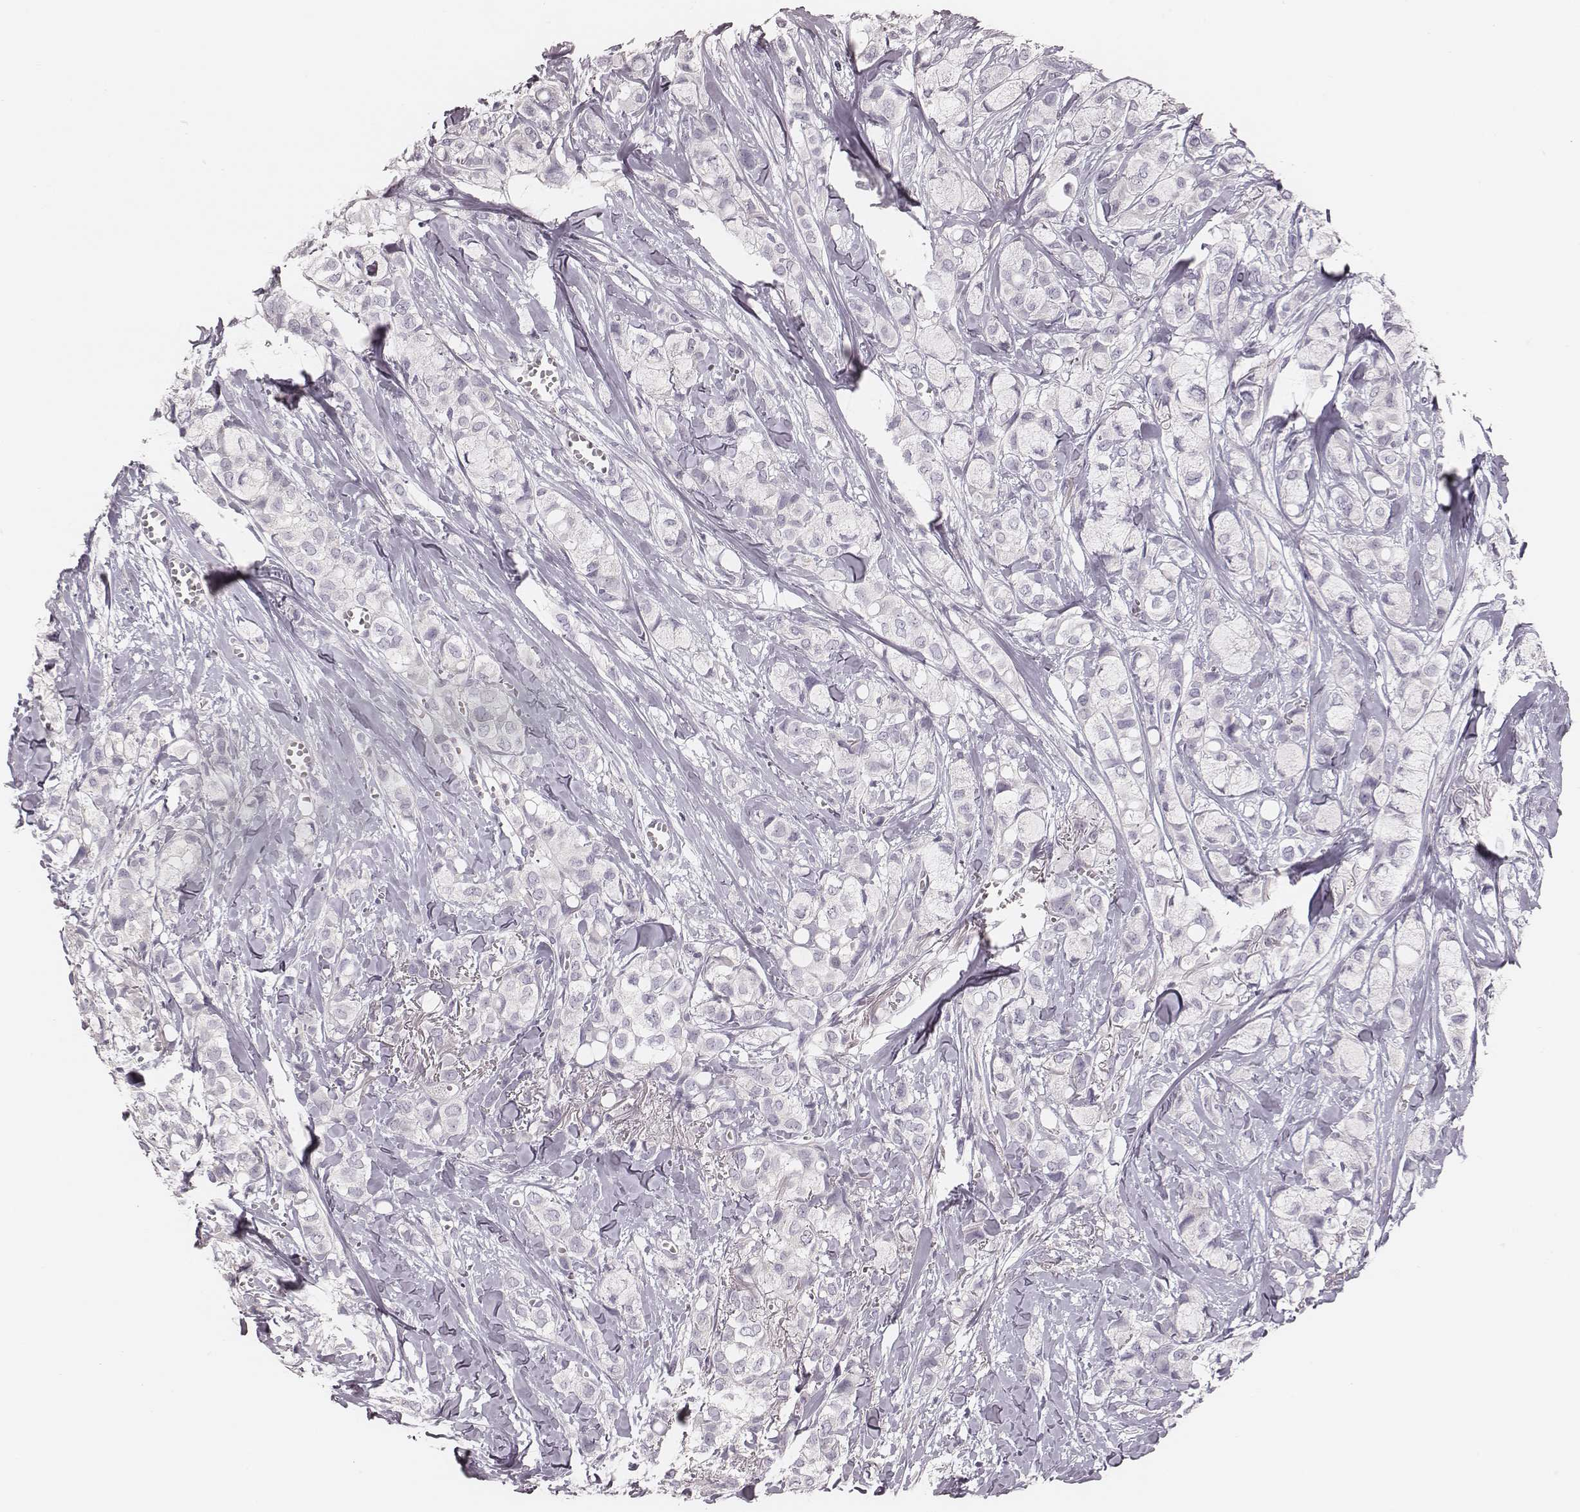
{"staining": {"intensity": "negative", "quantity": "none", "location": "none"}, "tissue": "breast cancer", "cell_type": "Tumor cells", "image_type": "cancer", "snomed": [{"axis": "morphology", "description": "Duct carcinoma"}, {"axis": "topography", "description": "Breast"}], "caption": "Immunohistochemistry (IHC) photomicrograph of neoplastic tissue: human infiltrating ductal carcinoma (breast) stained with DAB reveals no significant protein expression in tumor cells.", "gene": "SPA17", "patient": {"sex": "female", "age": 85}}